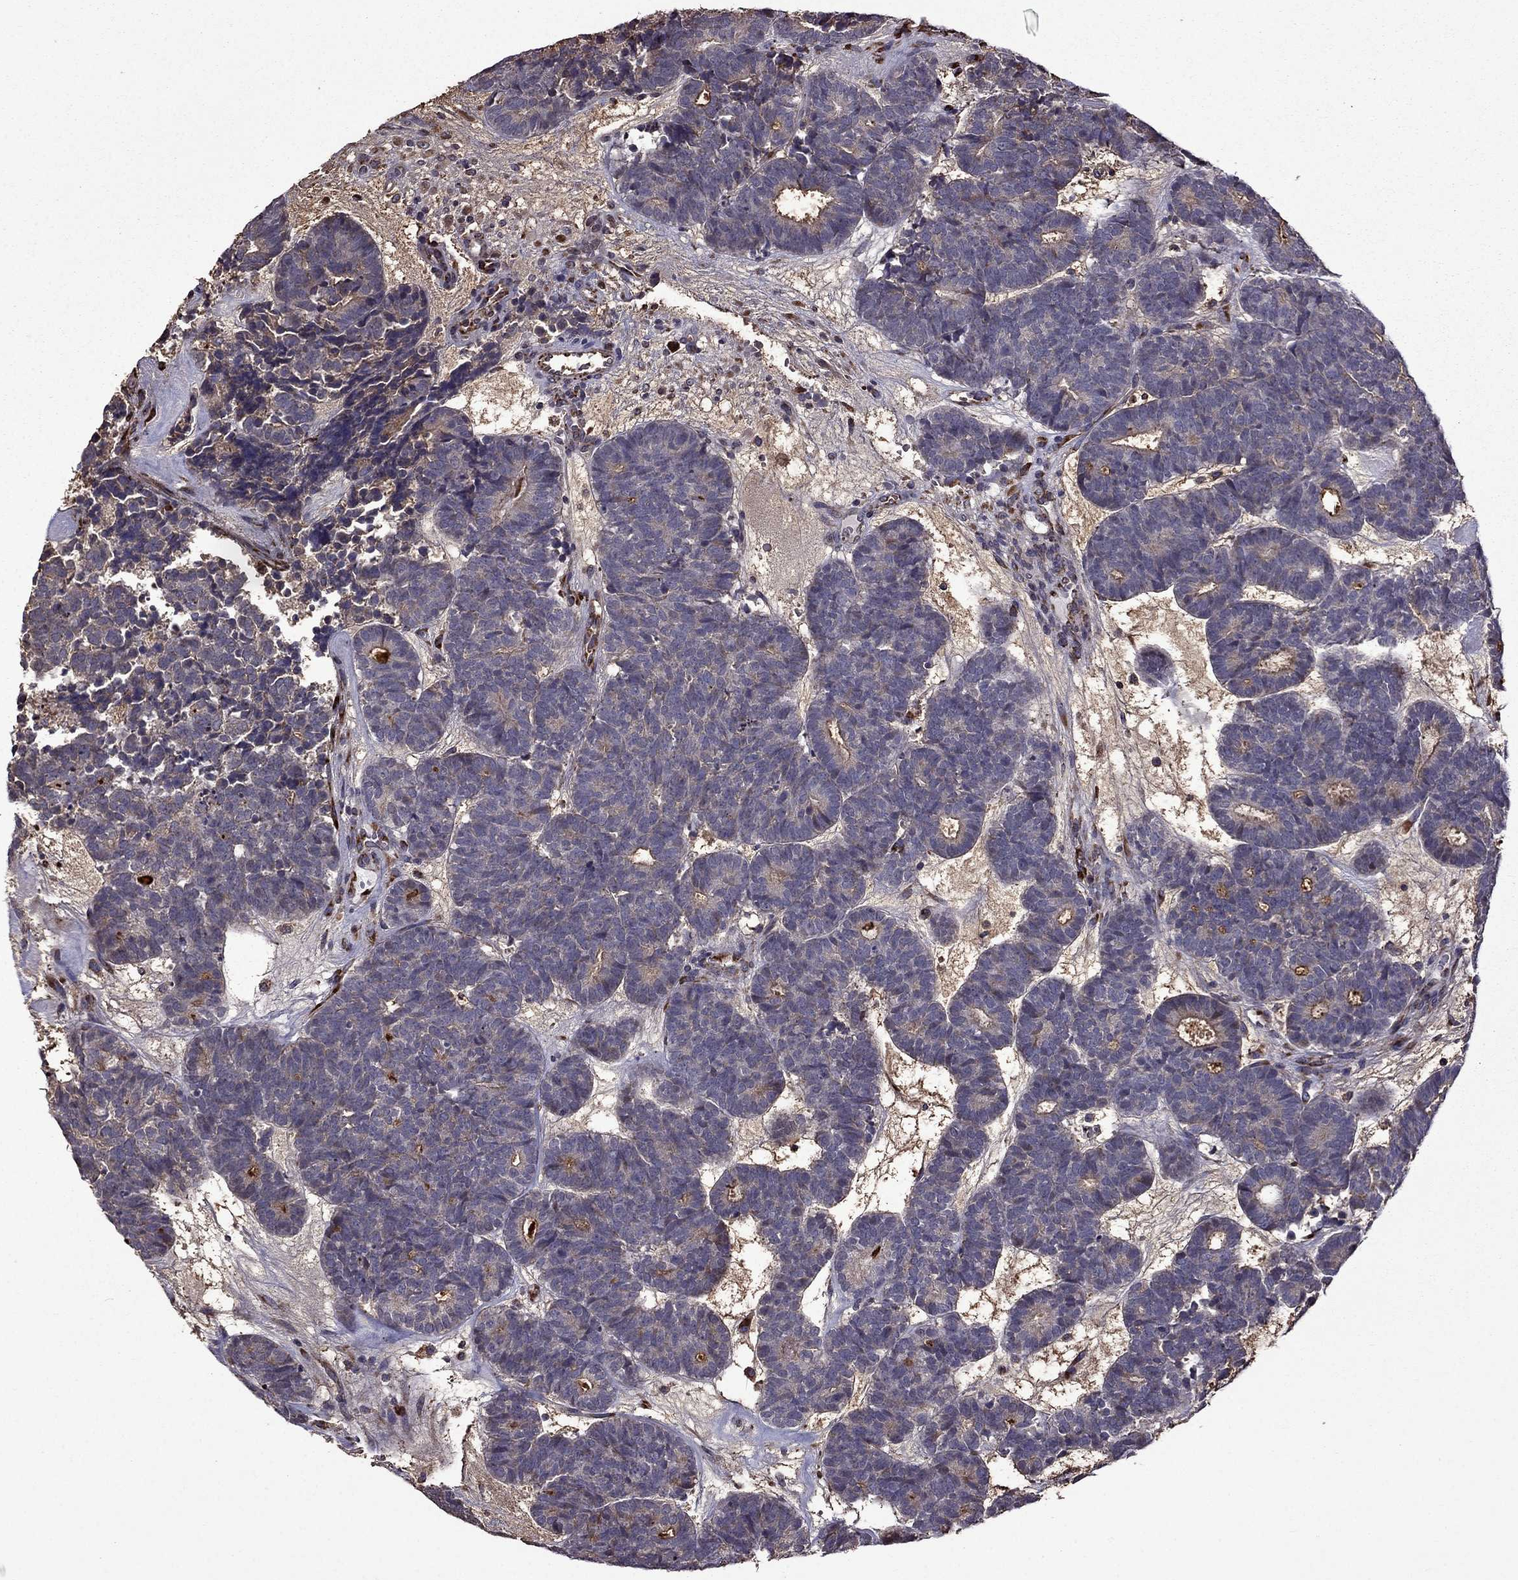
{"staining": {"intensity": "negative", "quantity": "none", "location": "none"}, "tissue": "head and neck cancer", "cell_type": "Tumor cells", "image_type": "cancer", "snomed": [{"axis": "morphology", "description": "Adenocarcinoma, NOS"}, {"axis": "topography", "description": "Head-Neck"}], "caption": "An IHC histopathology image of adenocarcinoma (head and neck) is shown. There is no staining in tumor cells of adenocarcinoma (head and neck). (DAB (3,3'-diaminobenzidine) immunohistochemistry, high magnification).", "gene": "IKBIP", "patient": {"sex": "female", "age": 81}}